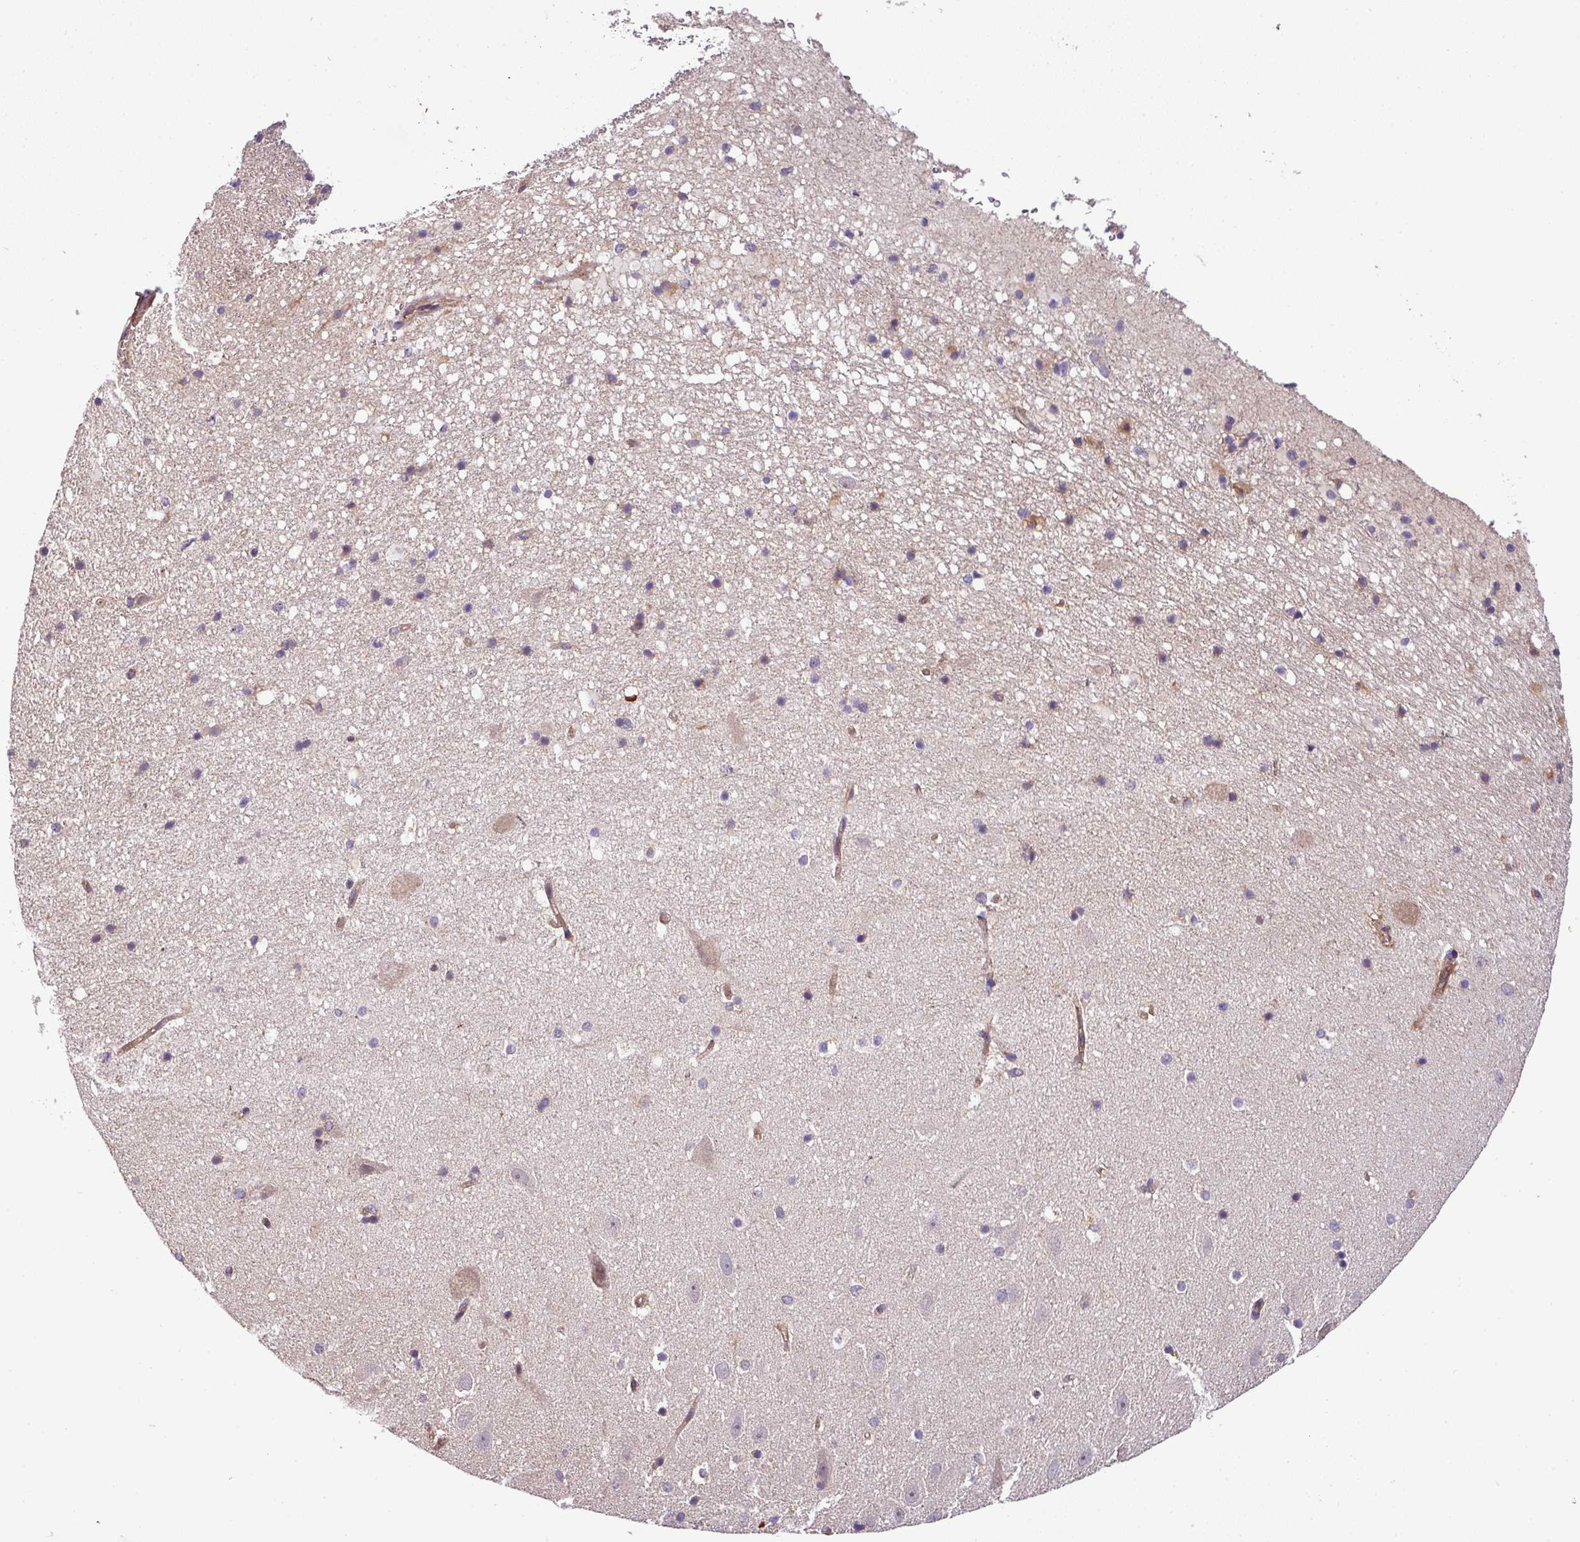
{"staining": {"intensity": "weak", "quantity": "<25%", "location": "cytoplasmic/membranous"}, "tissue": "hippocampus", "cell_type": "Glial cells", "image_type": "normal", "snomed": [{"axis": "morphology", "description": "Normal tissue, NOS"}, {"axis": "topography", "description": "Hippocampus"}], "caption": "The IHC micrograph has no significant positivity in glial cells of hippocampus.", "gene": "CASS4", "patient": {"sex": "male", "age": 37}}